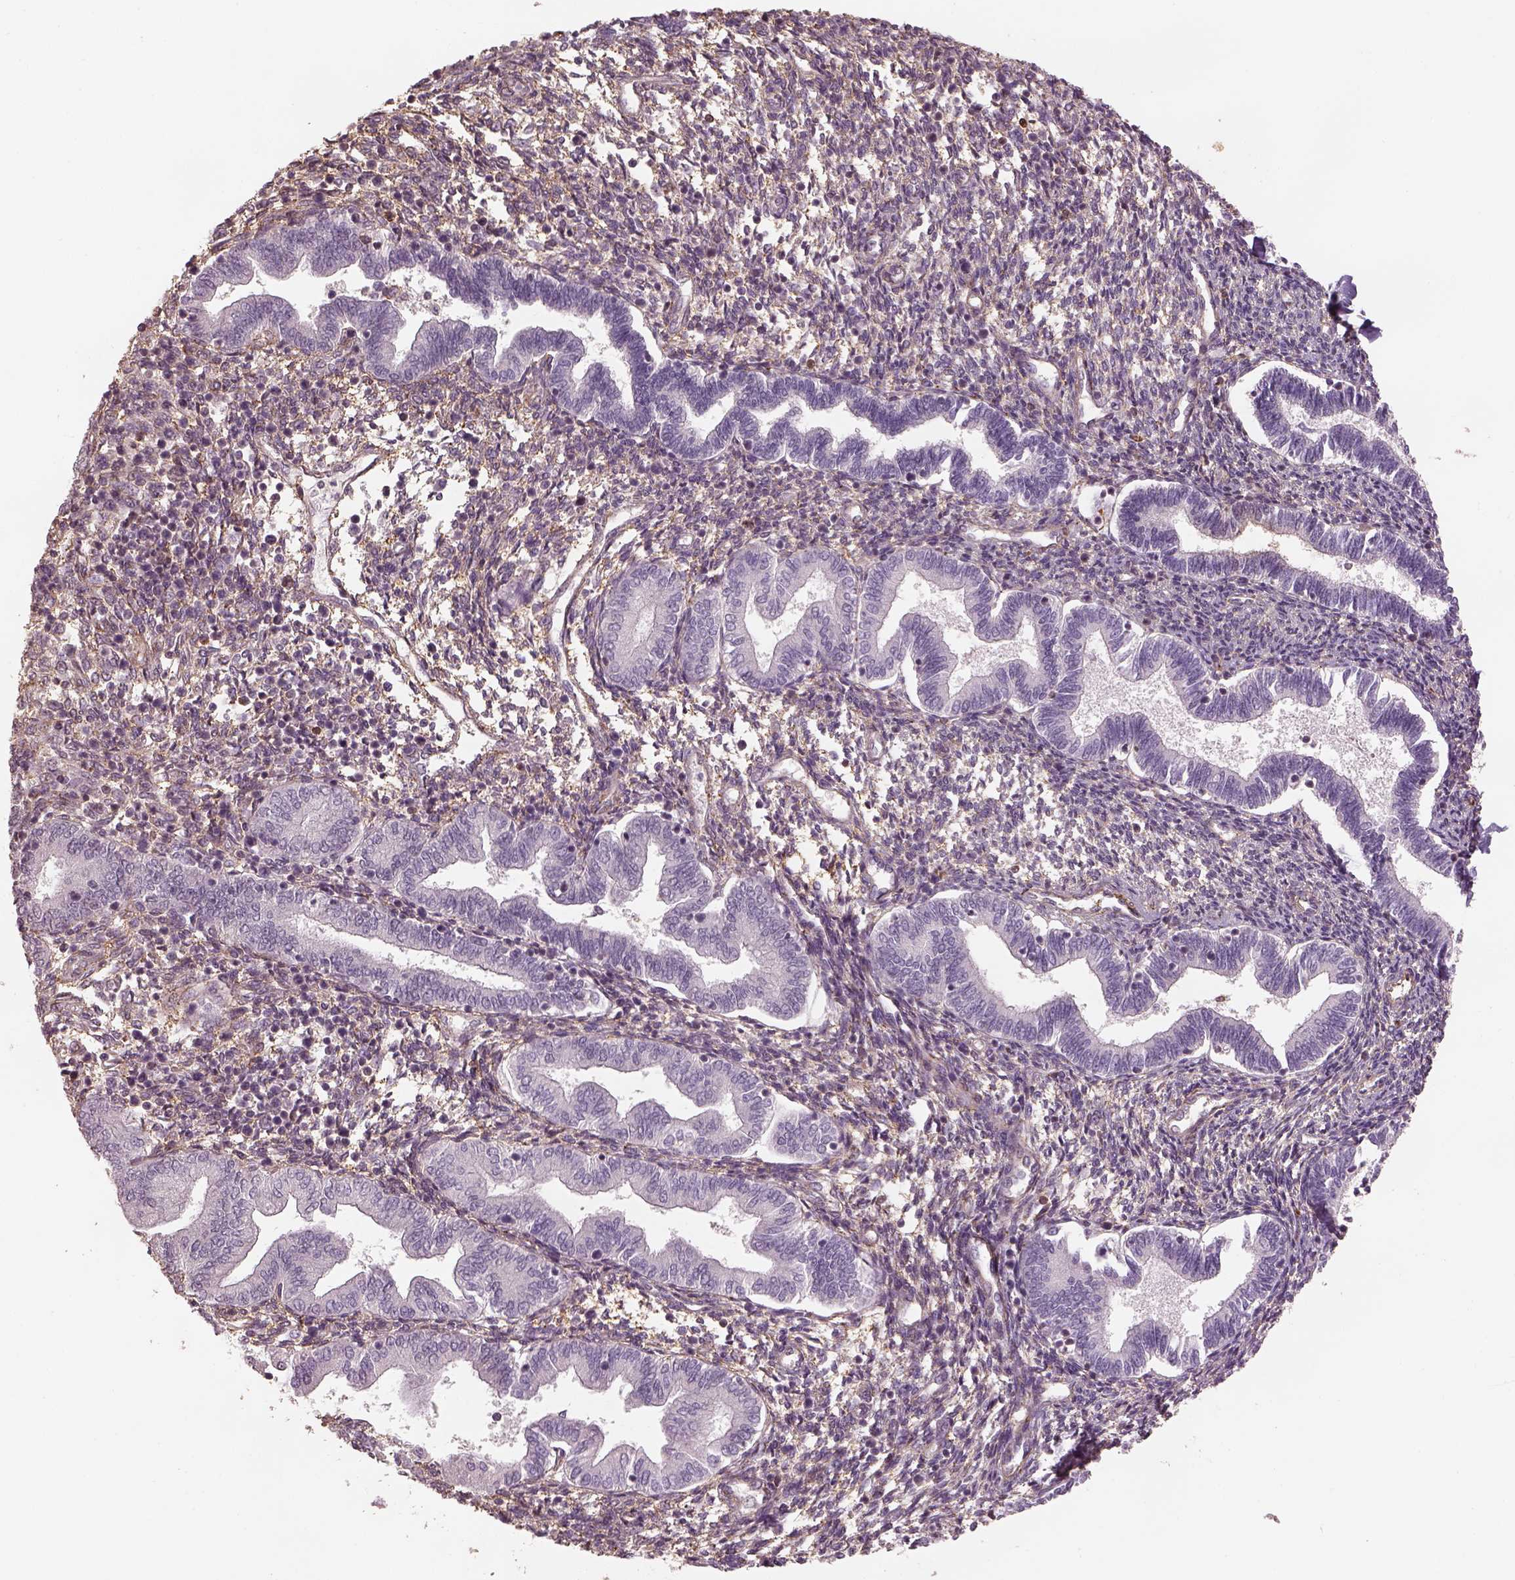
{"staining": {"intensity": "negative", "quantity": "none", "location": "none"}, "tissue": "endometrium", "cell_type": "Cells in endometrial stroma", "image_type": "normal", "snomed": [{"axis": "morphology", "description": "Normal tissue, NOS"}, {"axis": "topography", "description": "Endometrium"}], "caption": "Immunohistochemical staining of unremarkable endometrium displays no significant positivity in cells in endometrial stroma.", "gene": "LIN7A", "patient": {"sex": "female", "age": 42}}